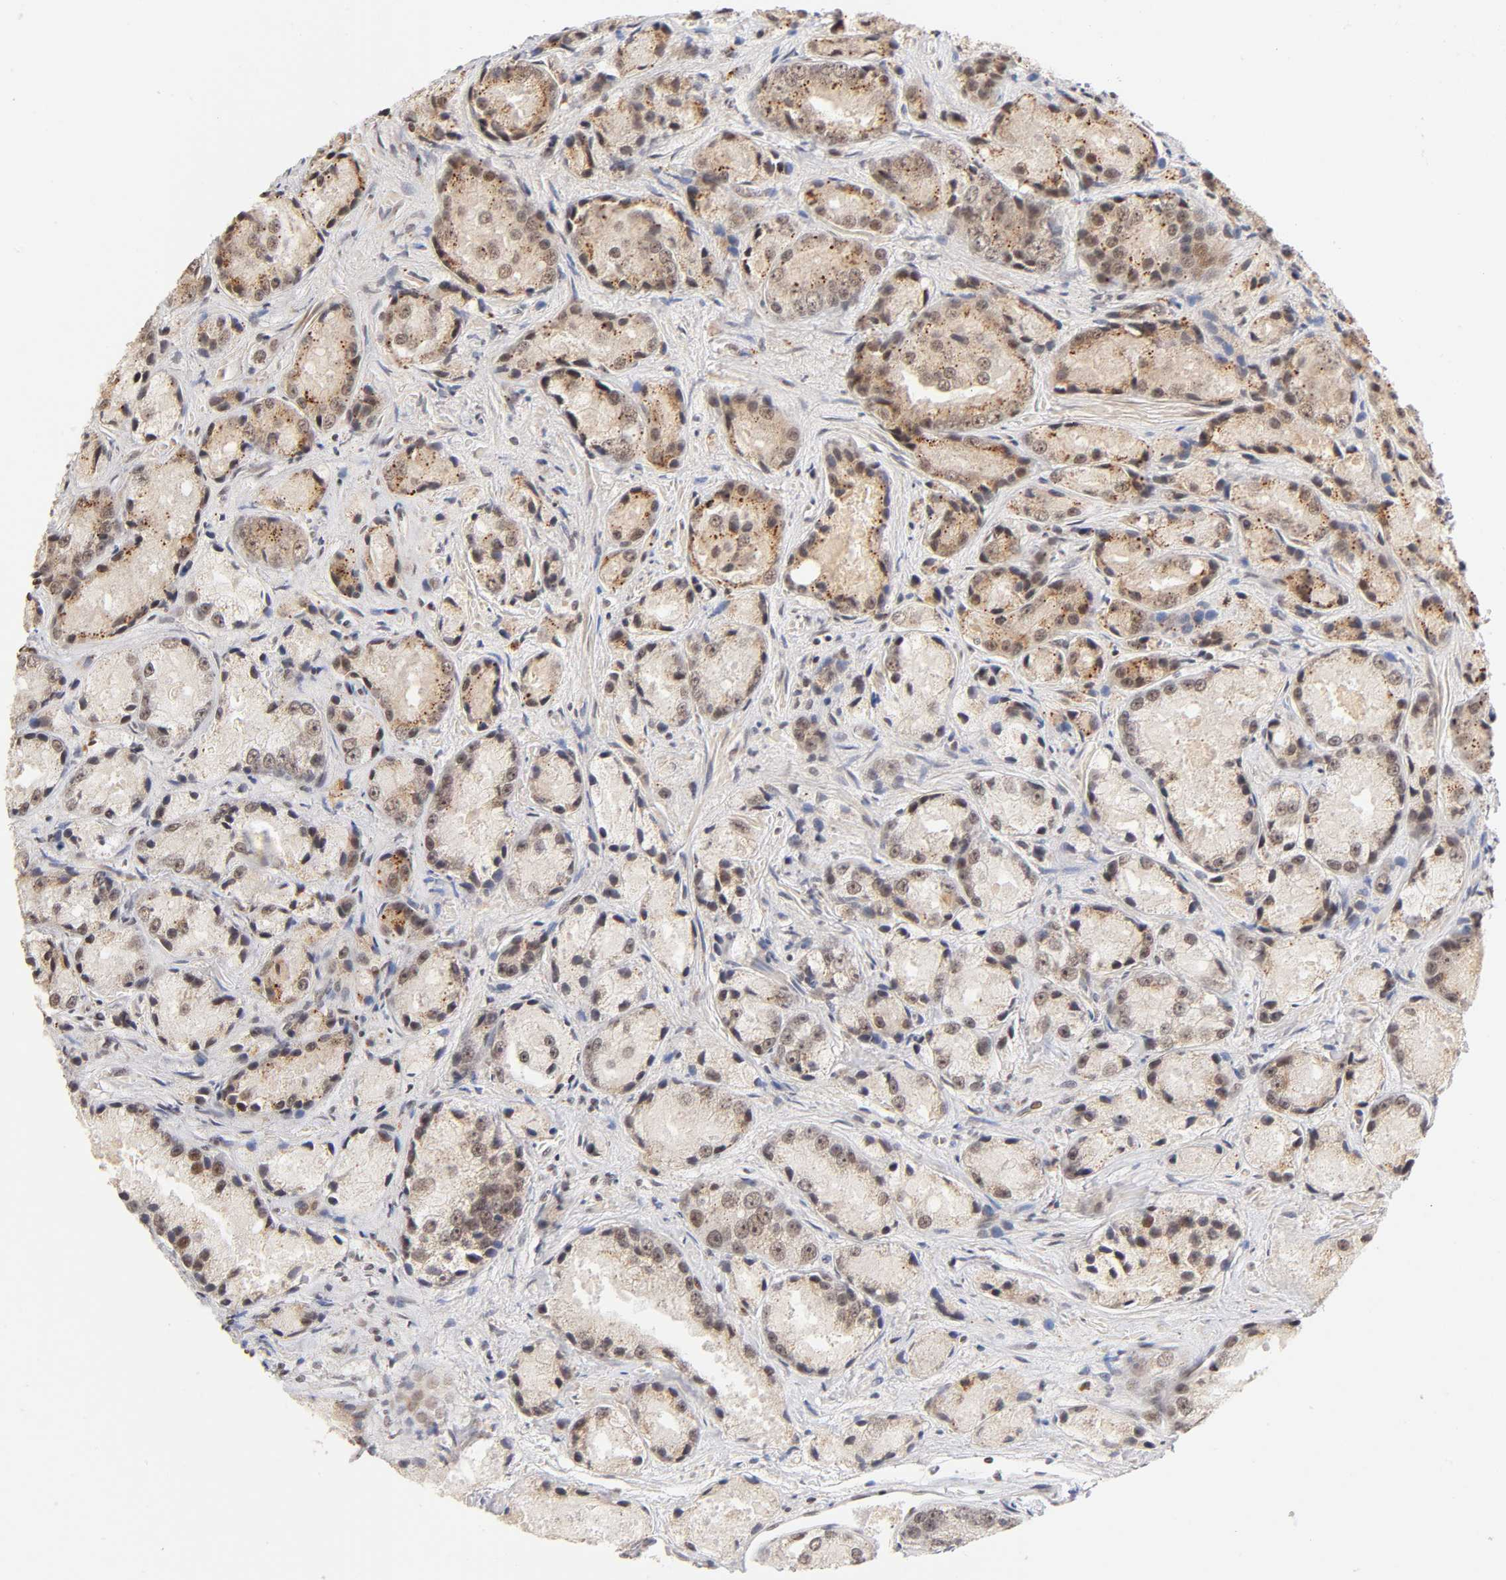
{"staining": {"intensity": "moderate", "quantity": ">75%", "location": "cytoplasmic/membranous,nuclear"}, "tissue": "prostate cancer", "cell_type": "Tumor cells", "image_type": "cancer", "snomed": [{"axis": "morphology", "description": "Adenocarcinoma, Low grade"}, {"axis": "topography", "description": "Prostate"}], "caption": "Prostate cancer (low-grade adenocarcinoma) was stained to show a protein in brown. There is medium levels of moderate cytoplasmic/membranous and nuclear expression in about >75% of tumor cells.", "gene": "TAF10", "patient": {"sex": "male", "age": 64}}